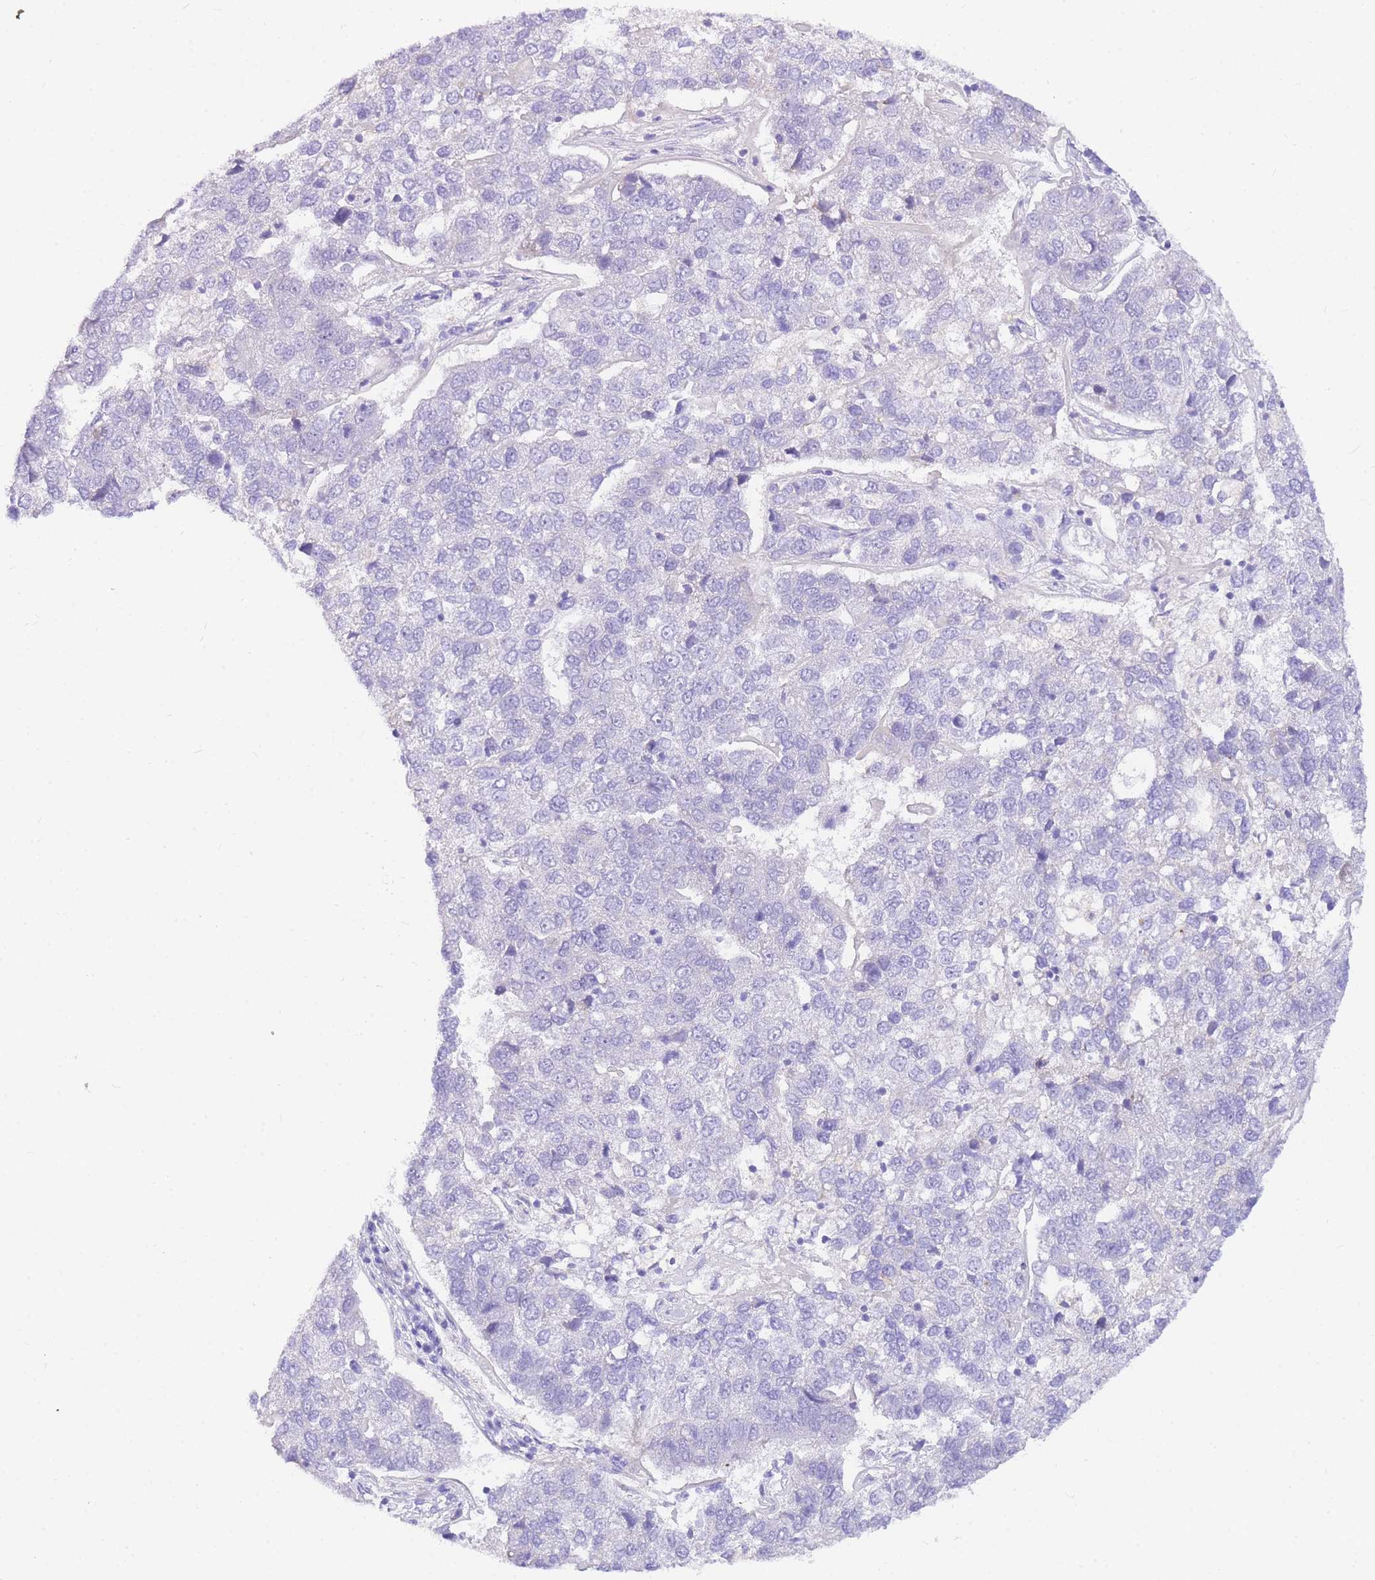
{"staining": {"intensity": "negative", "quantity": "none", "location": "none"}, "tissue": "pancreatic cancer", "cell_type": "Tumor cells", "image_type": "cancer", "snomed": [{"axis": "morphology", "description": "Adenocarcinoma, NOS"}, {"axis": "topography", "description": "Pancreas"}], "caption": "This is a image of immunohistochemistry staining of pancreatic cancer (adenocarcinoma), which shows no positivity in tumor cells.", "gene": "UPK1A", "patient": {"sex": "female", "age": 61}}